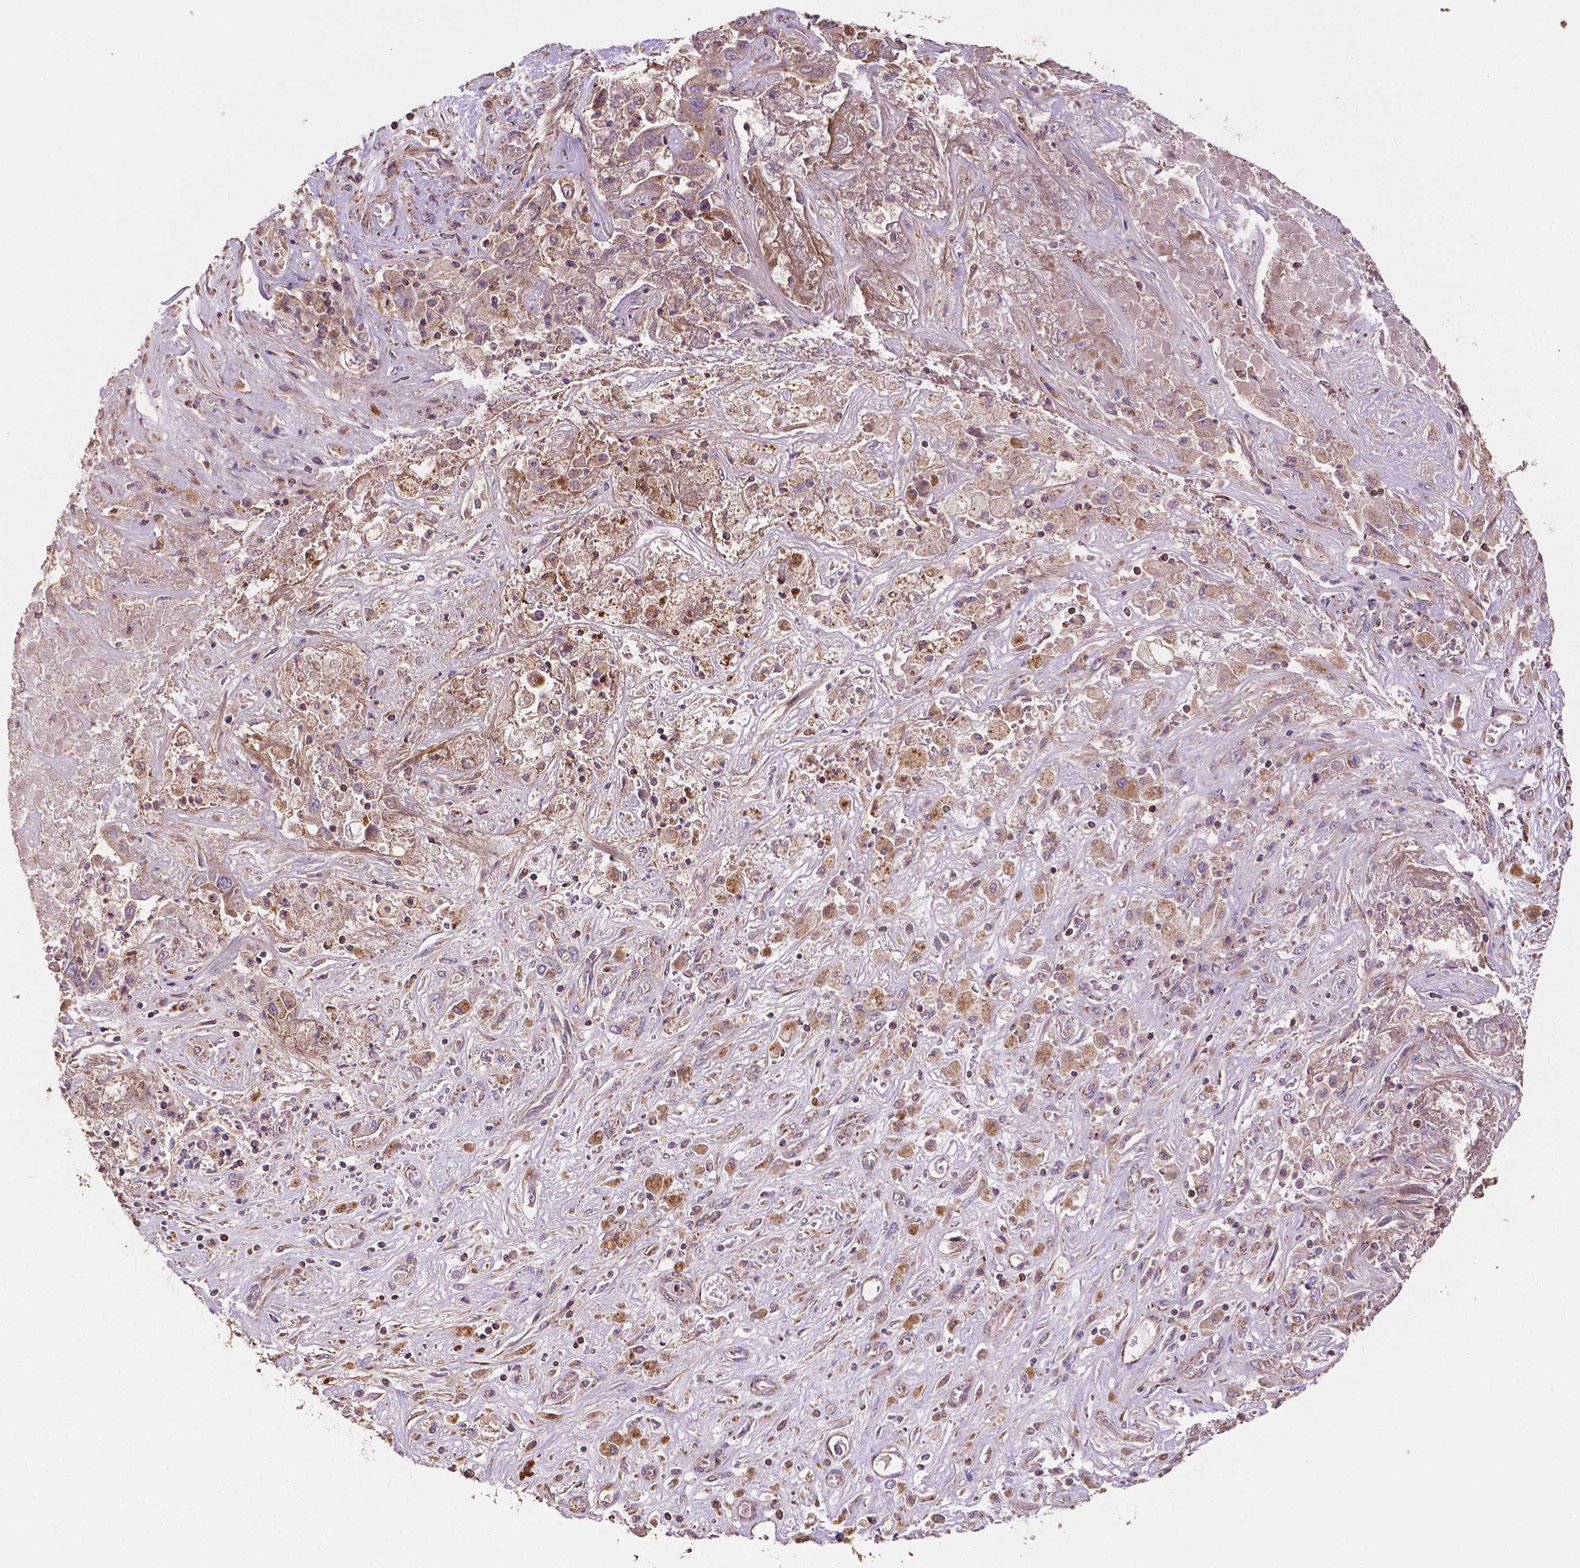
{"staining": {"intensity": "weak", "quantity": ">75%", "location": "cytoplasmic/membranous"}, "tissue": "liver cancer", "cell_type": "Tumor cells", "image_type": "cancer", "snomed": [{"axis": "morphology", "description": "Cholangiocarcinoma"}, {"axis": "topography", "description": "Liver"}], "caption": "Immunohistochemistry (IHC) of human cholangiocarcinoma (liver) demonstrates low levels of weak cytoplasmic/membranous expression in approximately >75% of tumor cells. Nuclei are stained in blue.", "gene": "LRR1", "patient": {"sex": "female", "age": 52}}